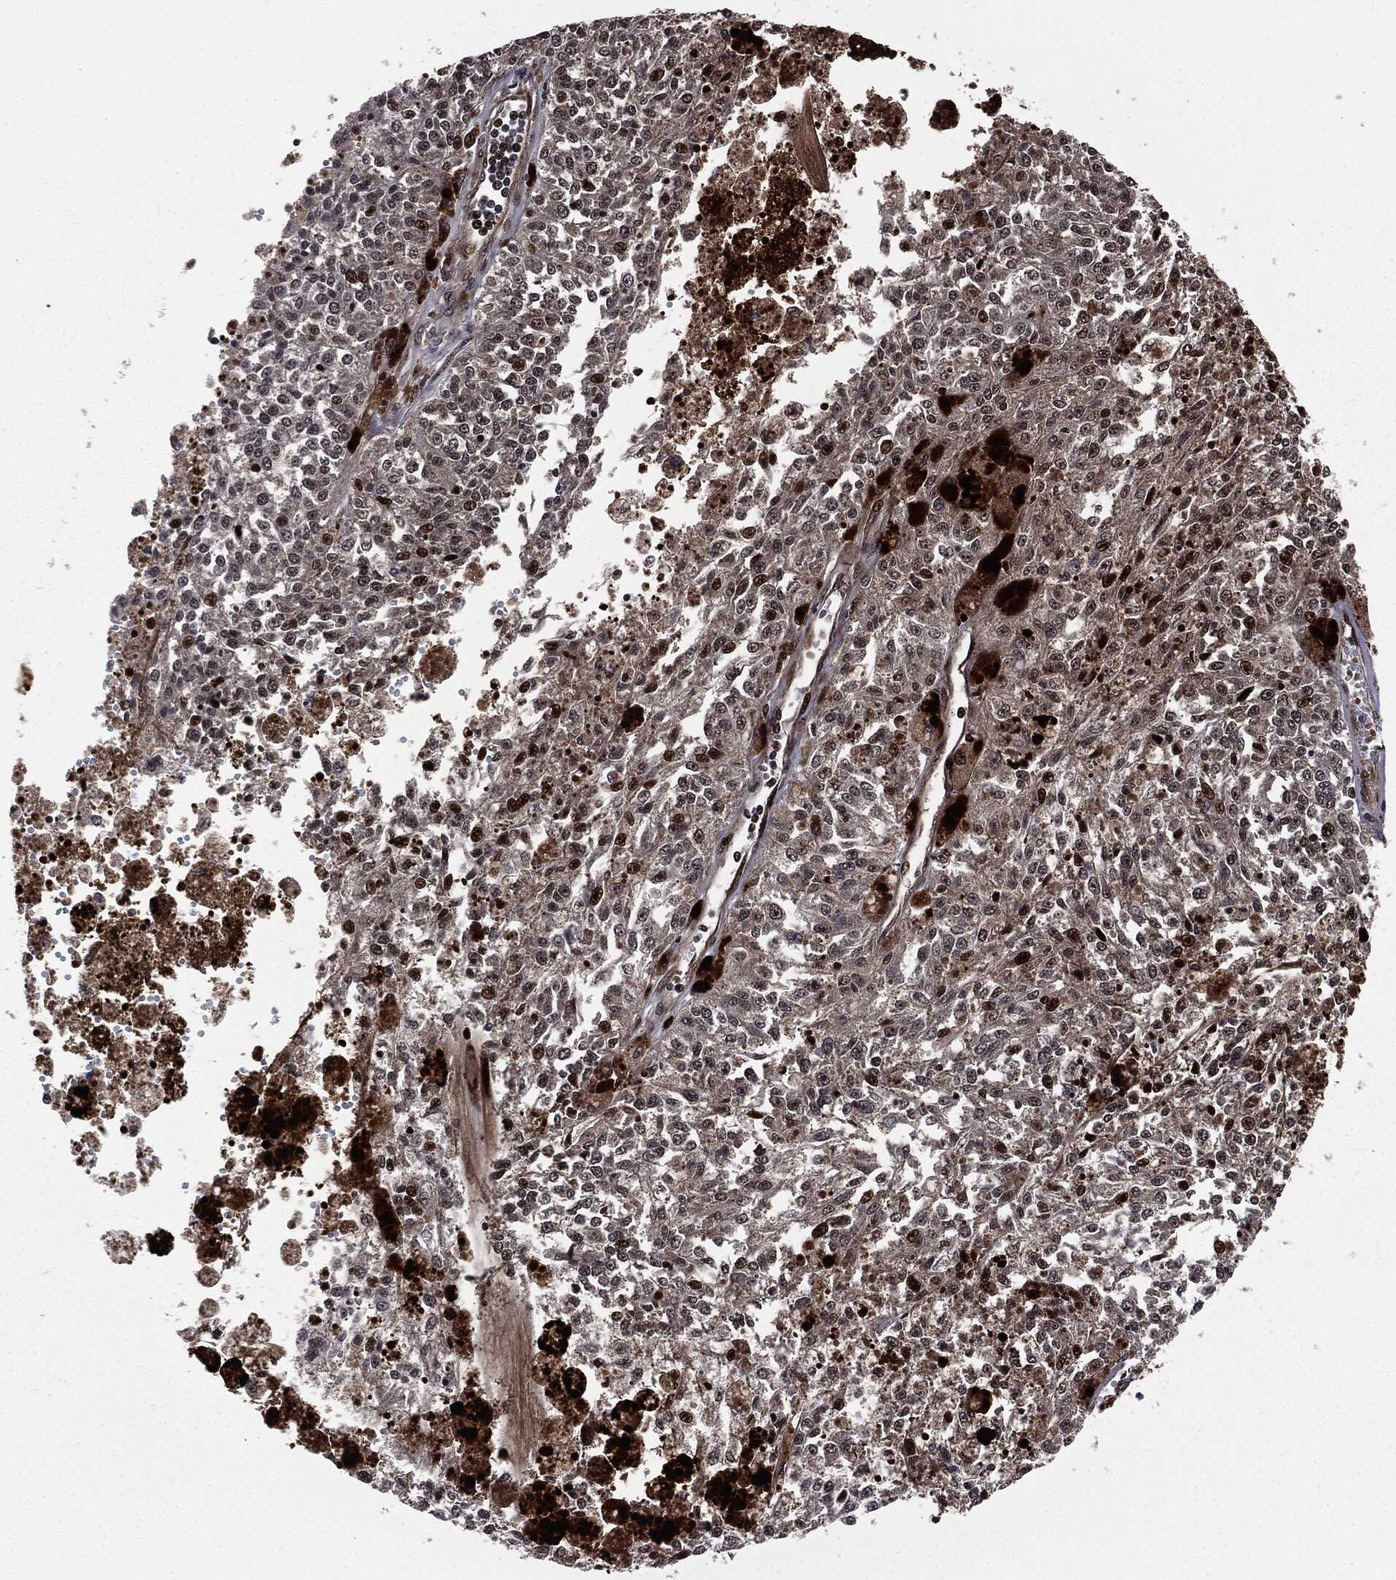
{"staining": {"intensity": "strong", "quantity": "<25%", "location": "nuclear"}, "tissue": "melanoma", "cell_type": "Tumor cells", "image_type": "cancer", "snomed": [{"axis": "morphology", "description": "Malignant melanoma, Metastatic site"}, {"axis": "topography", "description": "Lymph node"}], "caption": "This photomicrograph exhibits malignant melanoma (metastatic site) stained with immunohistochemistry (IHC) to label a protein in brown. The nuclear of tumor cells show strong positivity for the protein. Nuclei are counter-stained blue.", "gene": "SMAD4", "patient": {"sex": "female", "age": 64}}